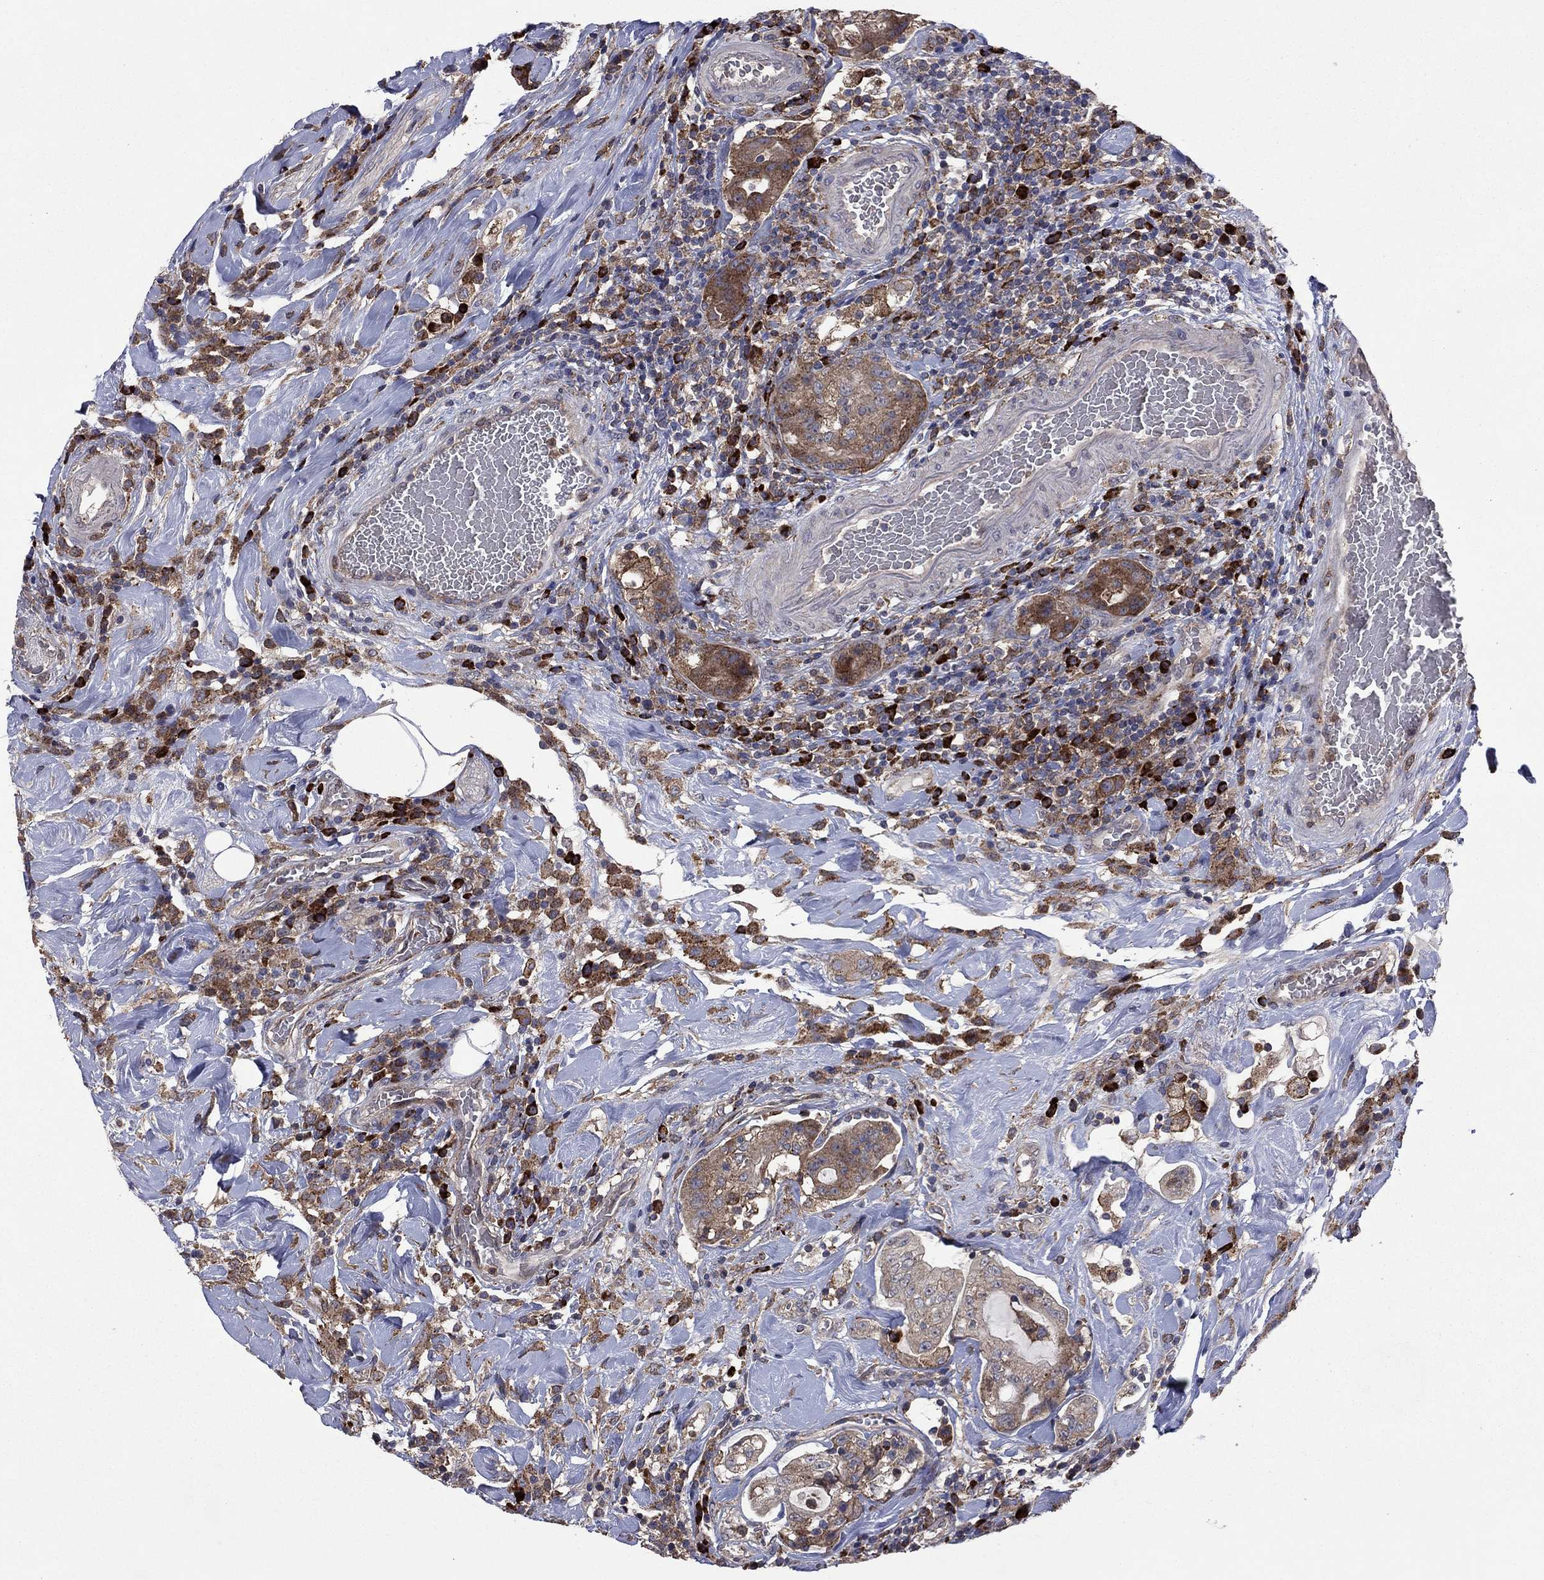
{"staining": {"intensity": "moderate", "quantity": ">75%", "location": "cytoplasmic/membranous"}, "tissue": "colorectal cancer", "cell_type": "Tumor cells", "image_type": "cancer", "snomed": [{"axis": "morphology", "description": "Adenocarcinoma, NOS"}, {"axis": "topography", "description": "Colon"}], "caption": "Immunohistochemical staining of colorectal cancer (adenocarcinoma) displays moderate cytoplasmic/membranous protein expression in about >75% of tumor cells.", "gene": "MEA1", "patient": {"sex": "female", "age": 69}}